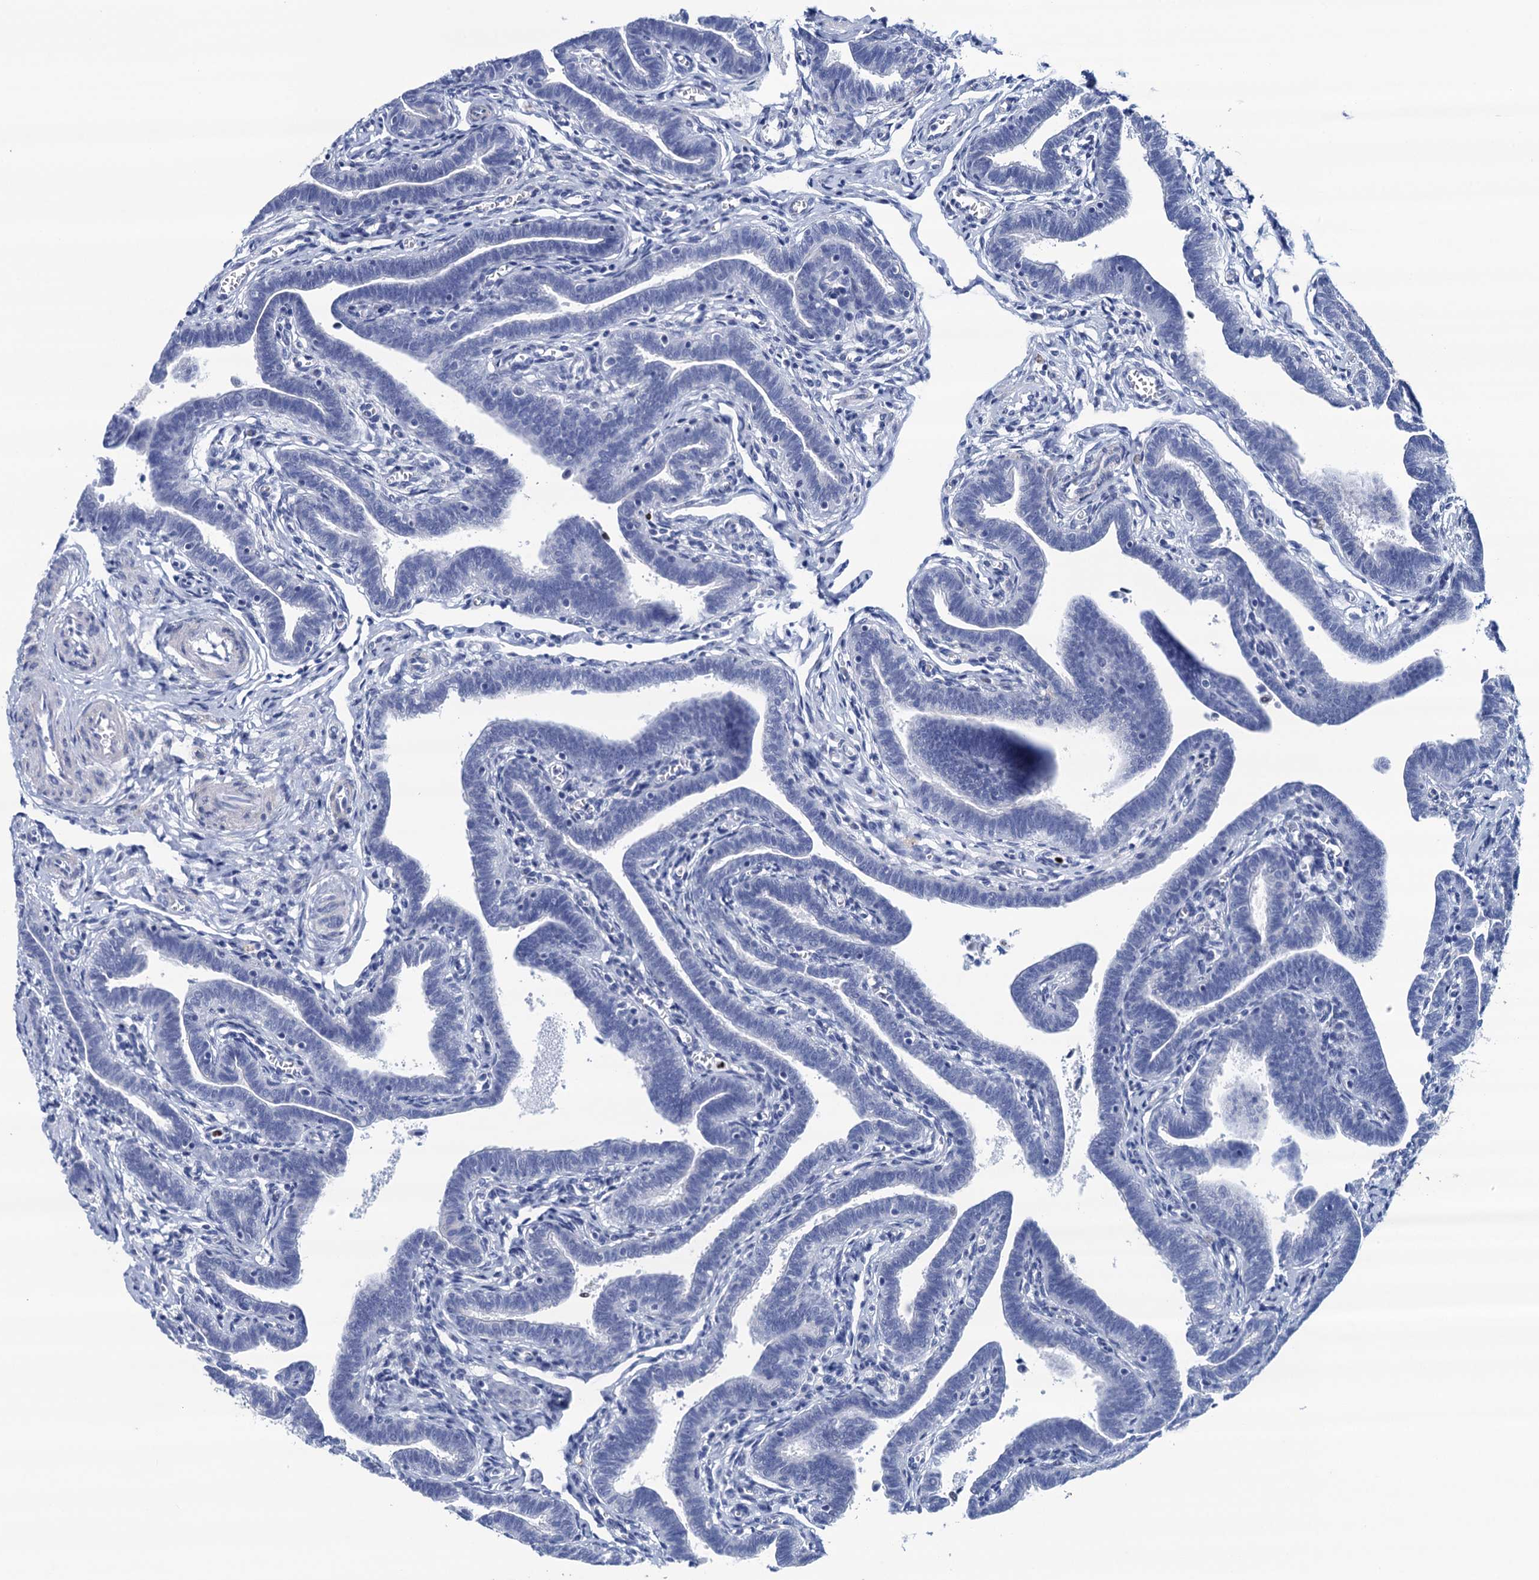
{"staining": {"intensity": "negative", "quantity": "none", "location": "none"}, "tissue": "fallopian tube", "cell_type": "Glandular cells", "image_type": "normal", "snomed": [{"axis": "morphology", "description": "Normal tissue, NOS"}, {"axis": "topography", "description": "Fallopian tube"}], "caption": "Glandular cells show no significant protein expression in benign fallopian tube.", "gene": "RHCG", "patient": {"sex": "female", "age": 36}}